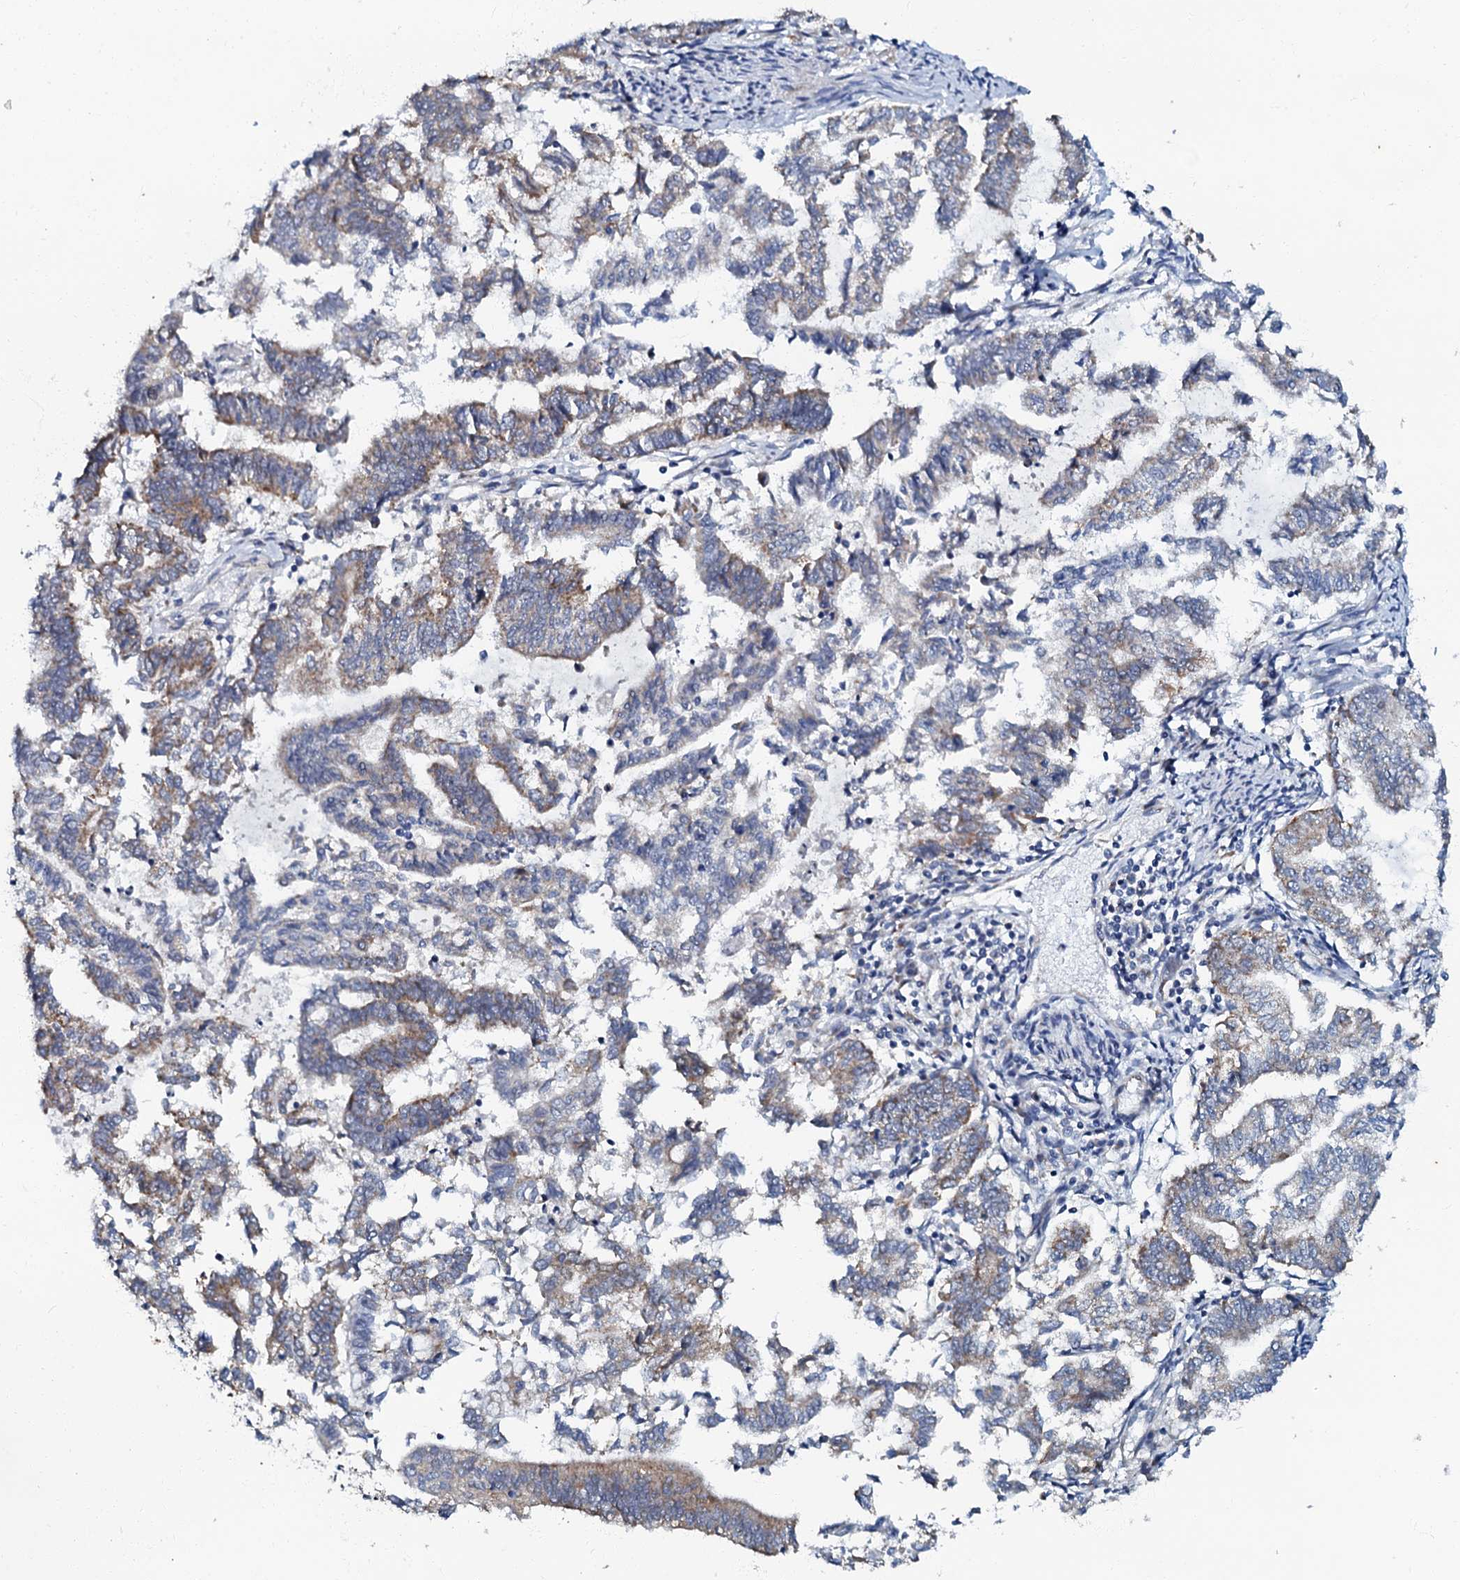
{"staining": {"intensity": "weak", "quantity": "25%-75%", "location": "cytoplasmic/membranous"}, "tissue": "endometrial cancer", "cell_type": "Tumor cells", "image_type": "cancer", "snomed": [{"axis": "morphology", "description": "Adenocarcinoma, NOS"}, {"axis": "topography", "description": "Endometrium"}], "caption": "Immunohistochemistry (DAB (3,3'-diaminobenzidine)) staining of endometrial cancer reveals weak cytoplasmic/membranous protein expression in approximately 25%-75% of tumor cells. (brown staining indicates protein expression, while blue staining denotes nuclei).", "gene": "MRPL51", "patient": {"sex": "female", "age": 79}}